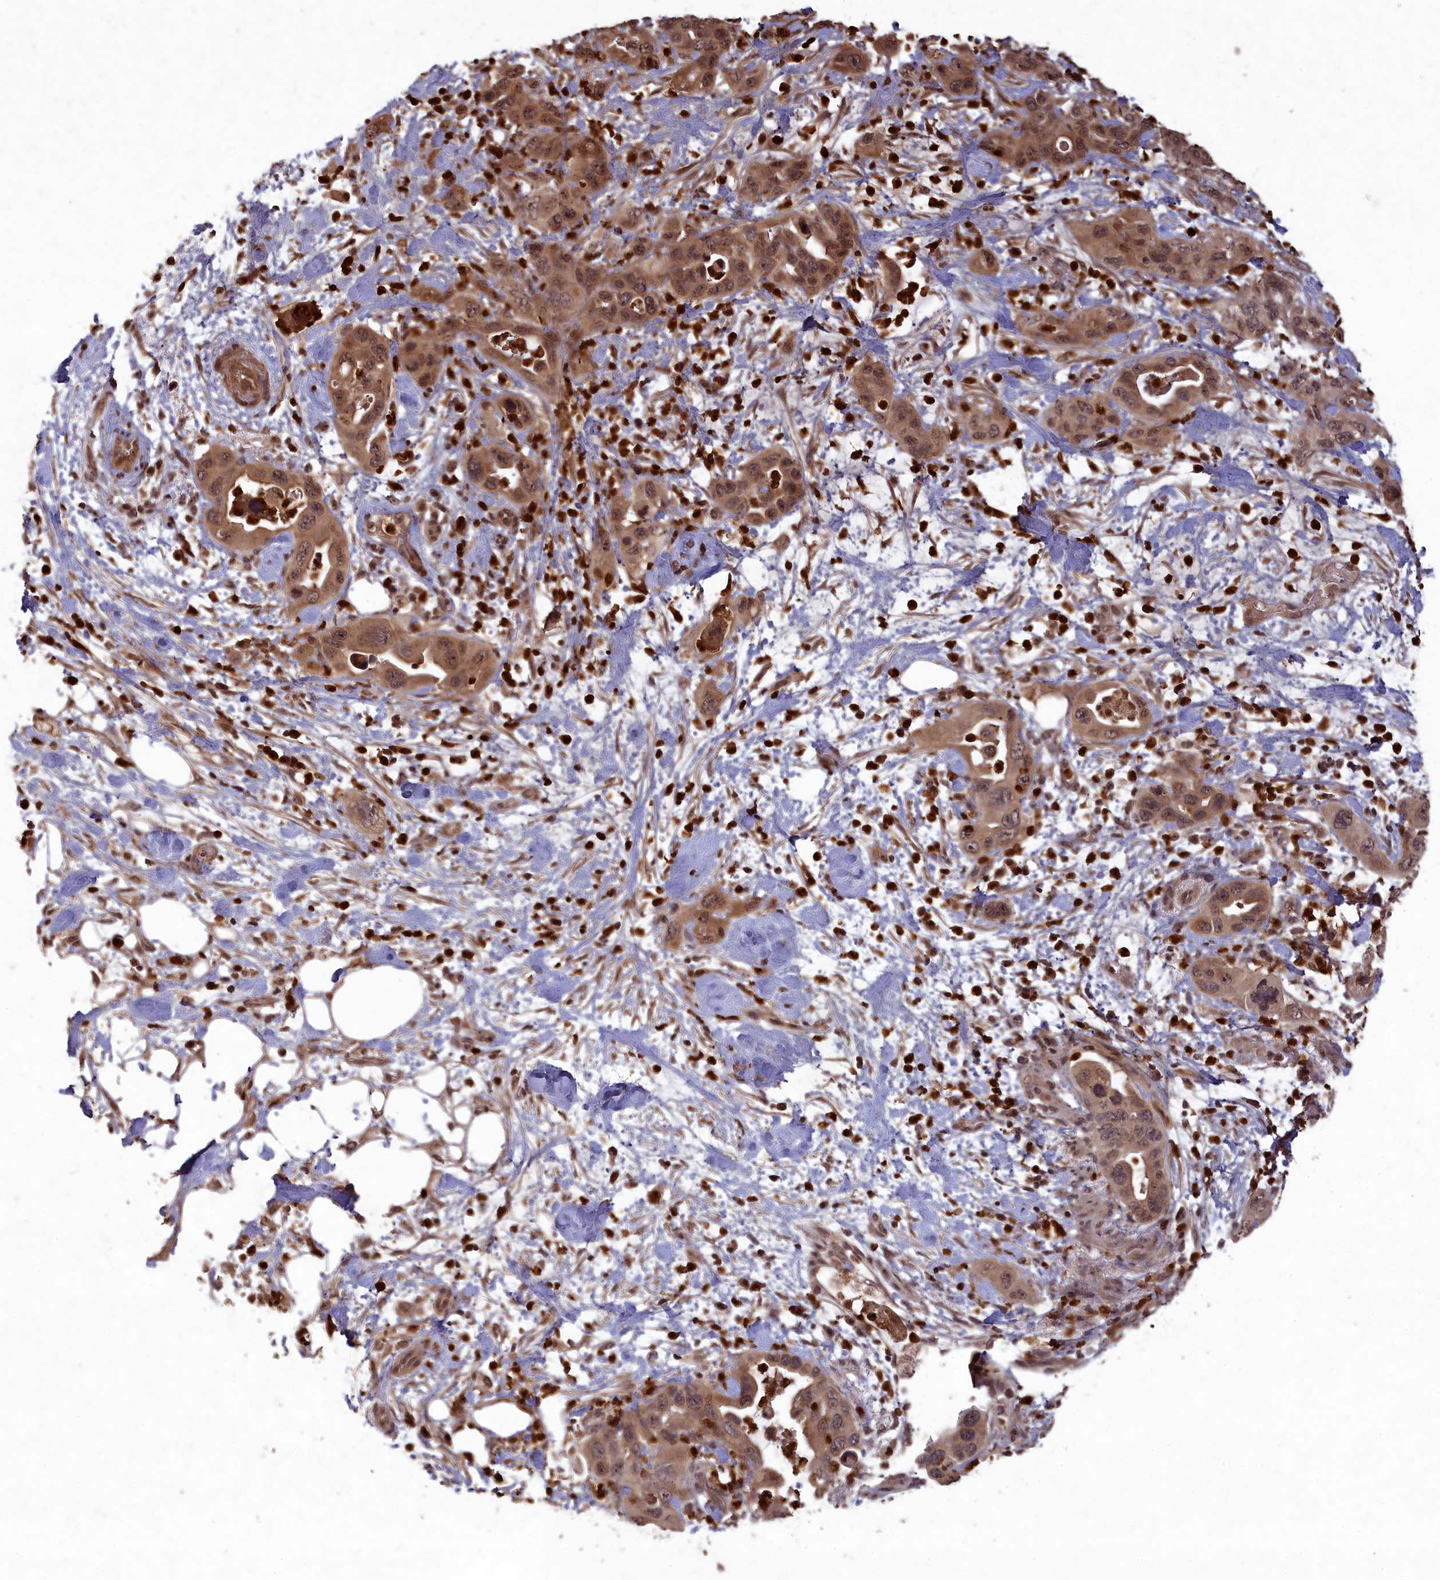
{"staining": {"intensity": "moderate", "quantity": ">75%", "location": "cytoplasmic/membranous,nuclear"}, "tissue": "pancreatic cancer", "cell_type": "Tumor cells", "image_type": "cancer", "snomed": [{"axis": "morphology", "description": "Adenocarcinoma, NOS"}, {"axis": "topography", "description": "Pancreas"}], "caption": "Brown immunohistochemical staining in adenocarcinoma (pancreatic) exhibits moderate cytoplasmic/membranous and nuclear staining in about >75% of tumor cells.", "gene": "SRMS", "patient": {"sex": "female", "age": 71}}